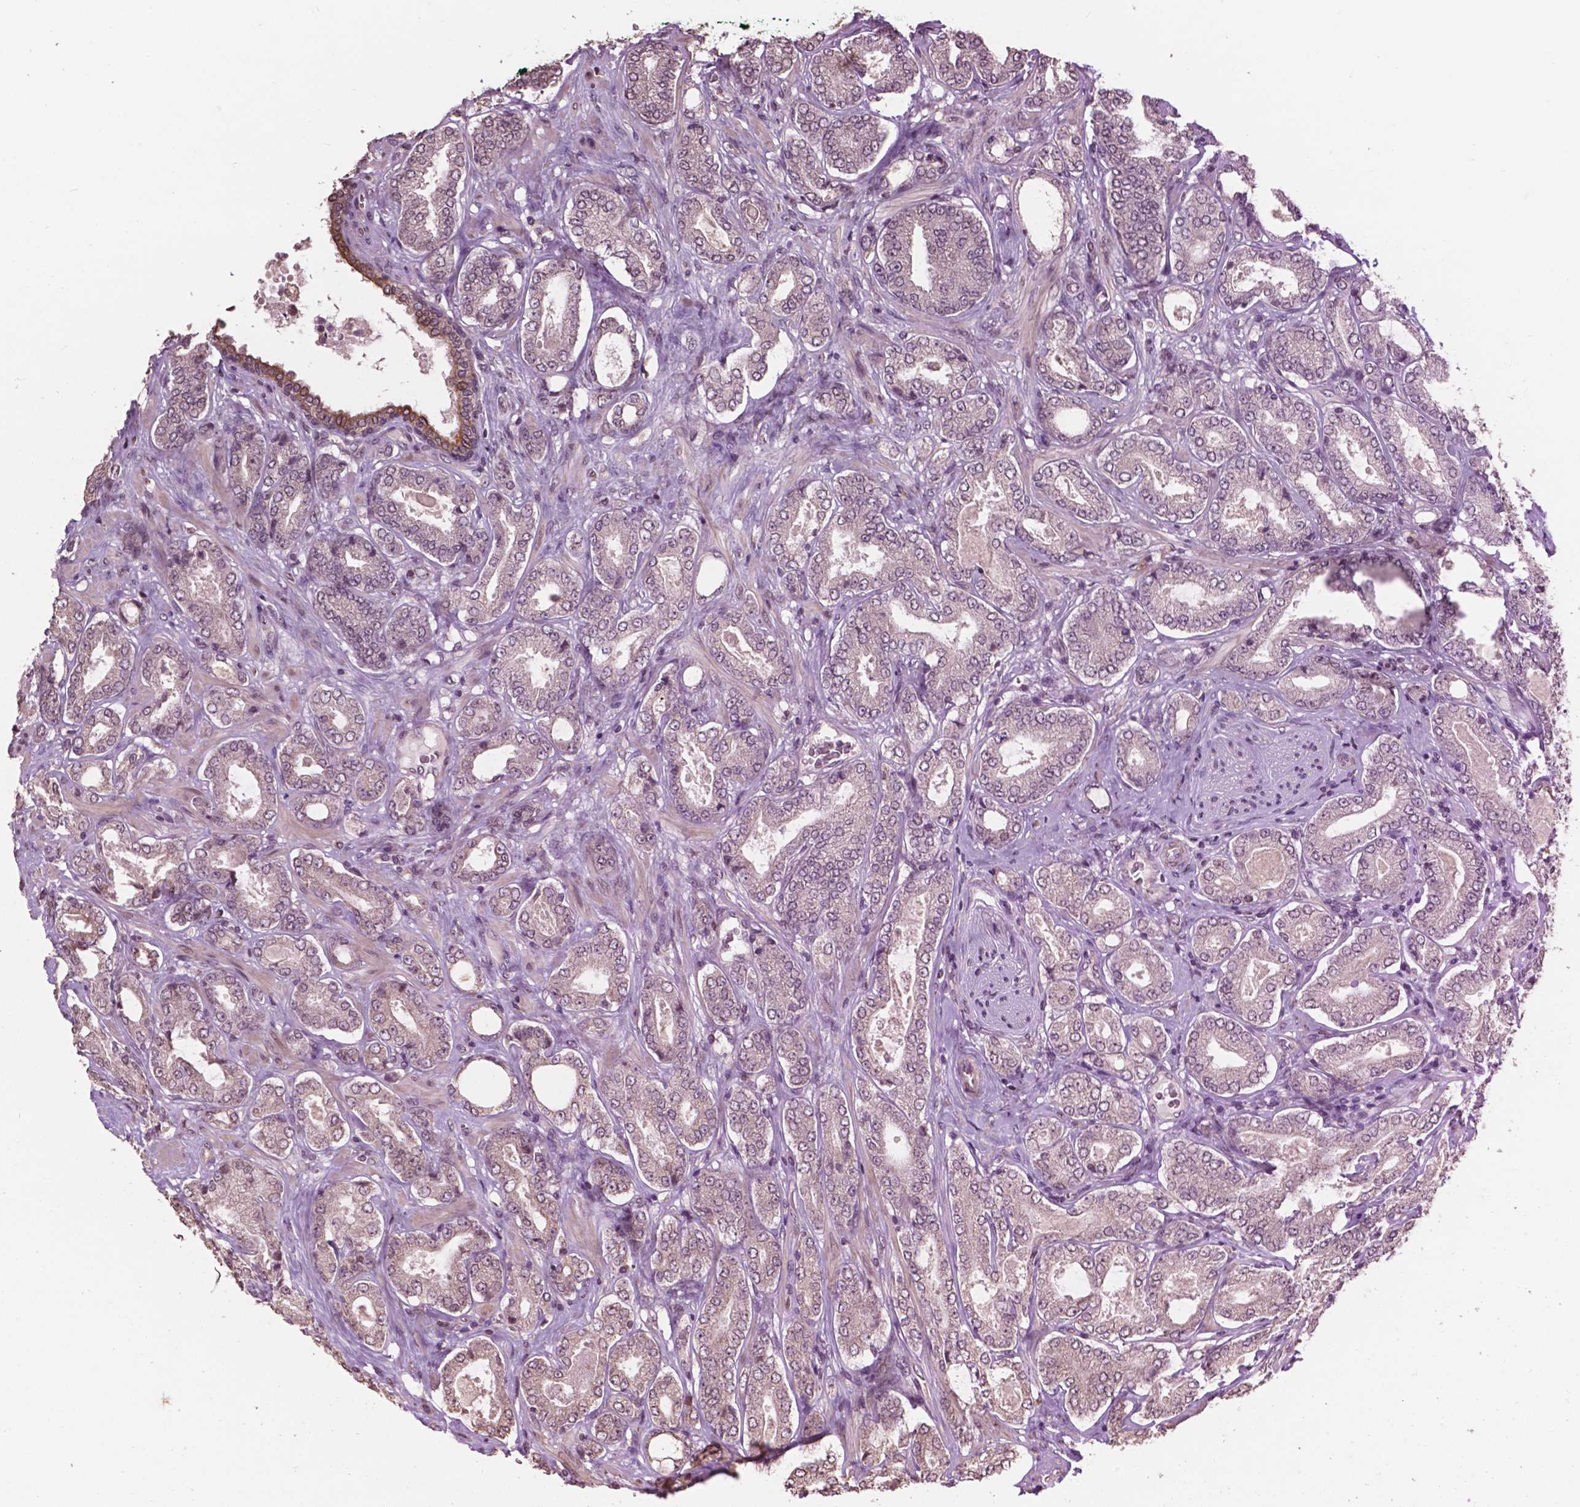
{"staining": {"intensity": "negative", "quantity": "none", "location": "none"}, "tissue": "prostate cancer", "cell_type": "Tumor cells", "image_type": "cancer", "snomed": [{"axis": "morphology", "description": "Adenocarcinoma, NOS"}, {"axis": "topography", "description": "Prostate"}], "caption": "Photomicrograph shows no protein staining in tumor cells of adenocarcinoma (prostate) tissue.", "gene": "GLRA2", "patient": {"sex": "male", "age": 64}}